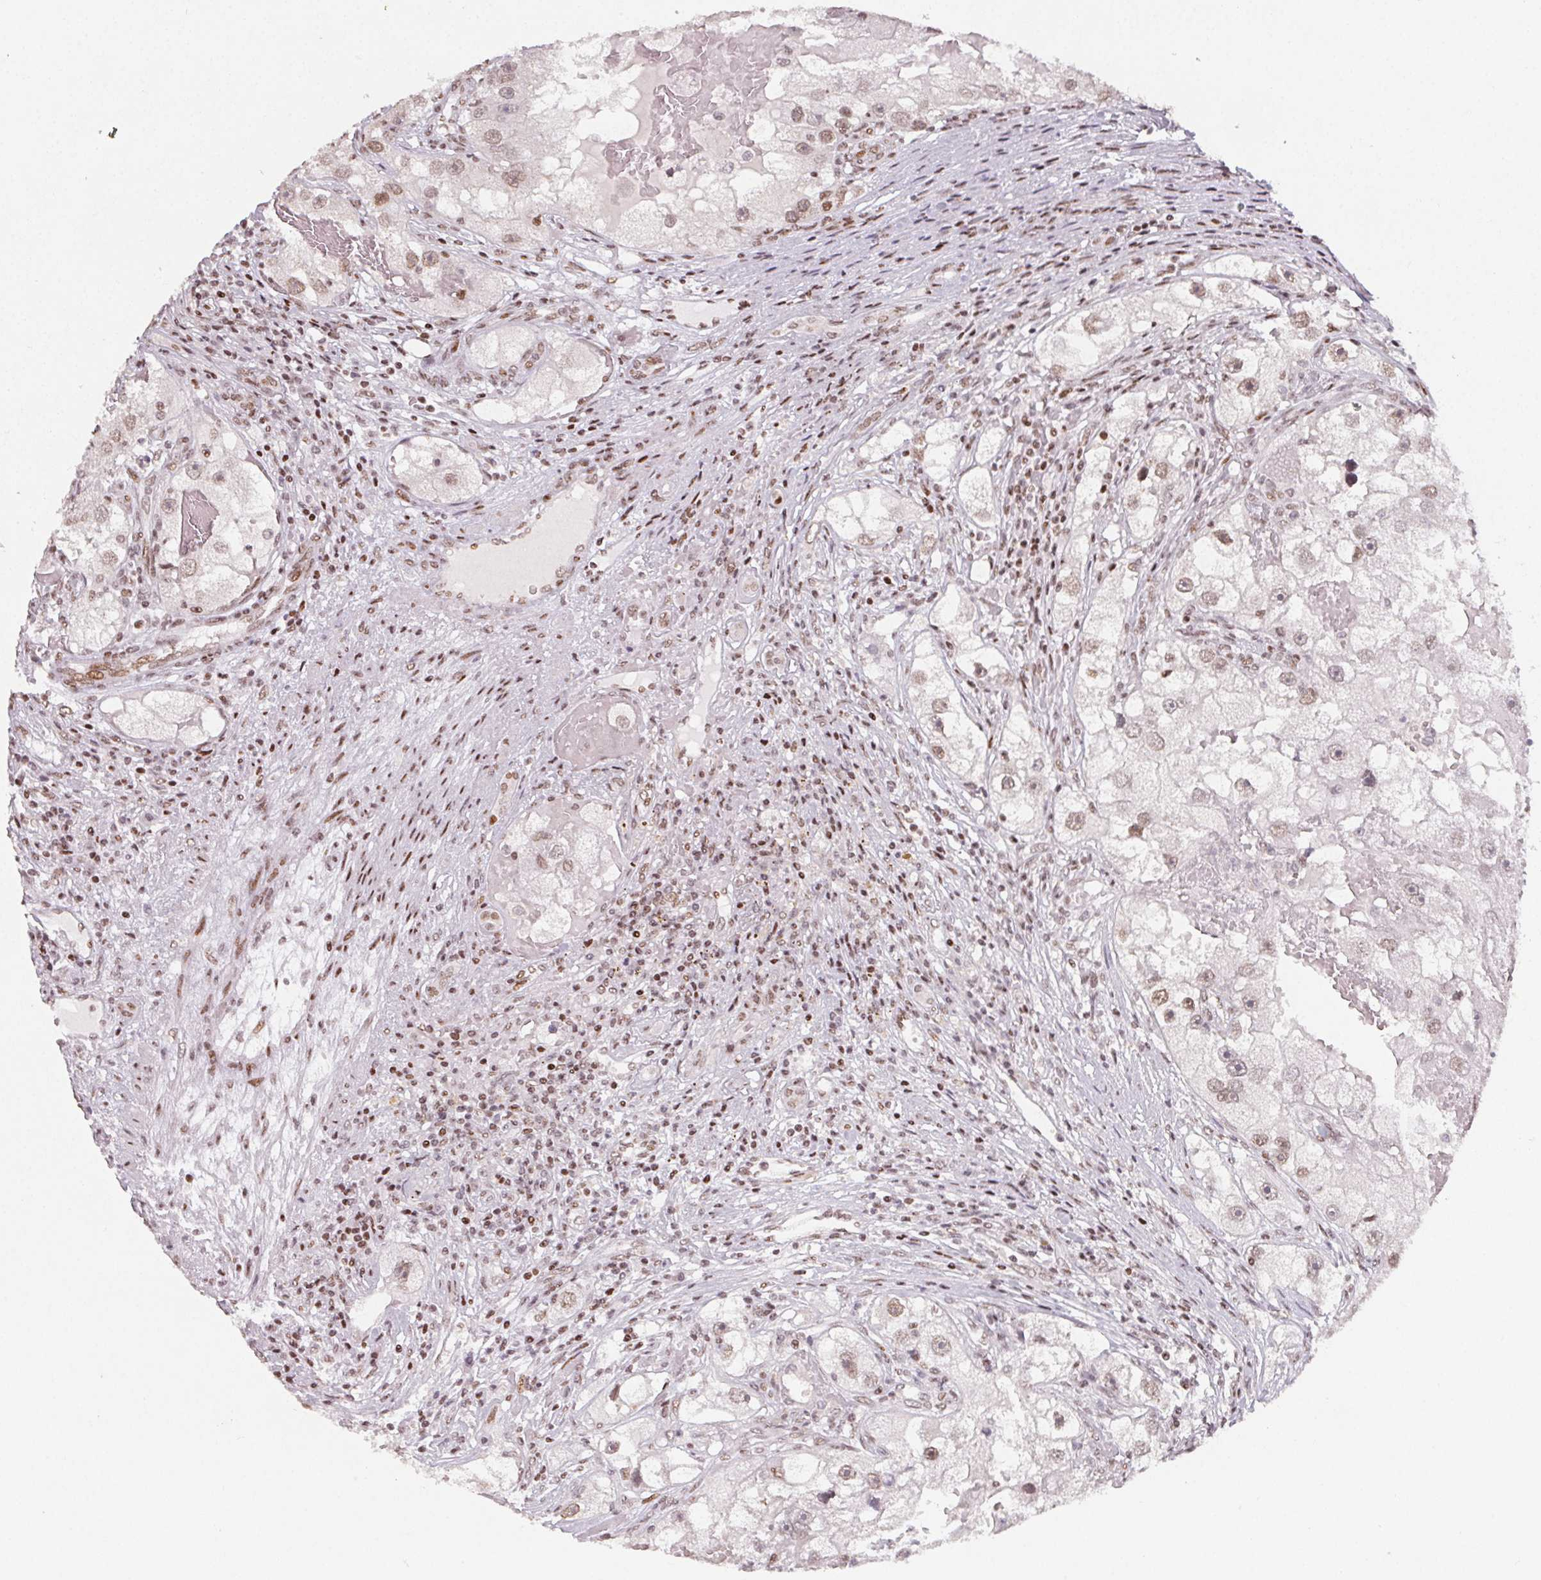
{"staining": {"intensity": "weak", "quantity": ">75%", "location": "nuclear"}, "tissue": "renal cancer", "cell_type": "Tumor cells", "image_type": "cancer", "snomed": [{"axis": "morphology", "description": "Adenocarcinoma, NOS"}, {"axis": "topography", "description": "Kidney"}], "caption": "Protein staining reveals weak nuclear staining in about >75% of tumor cells in adenocarcinoma (renal).", "gene": "KMT2A", "patient": {"sex": "male", "age": 63}}